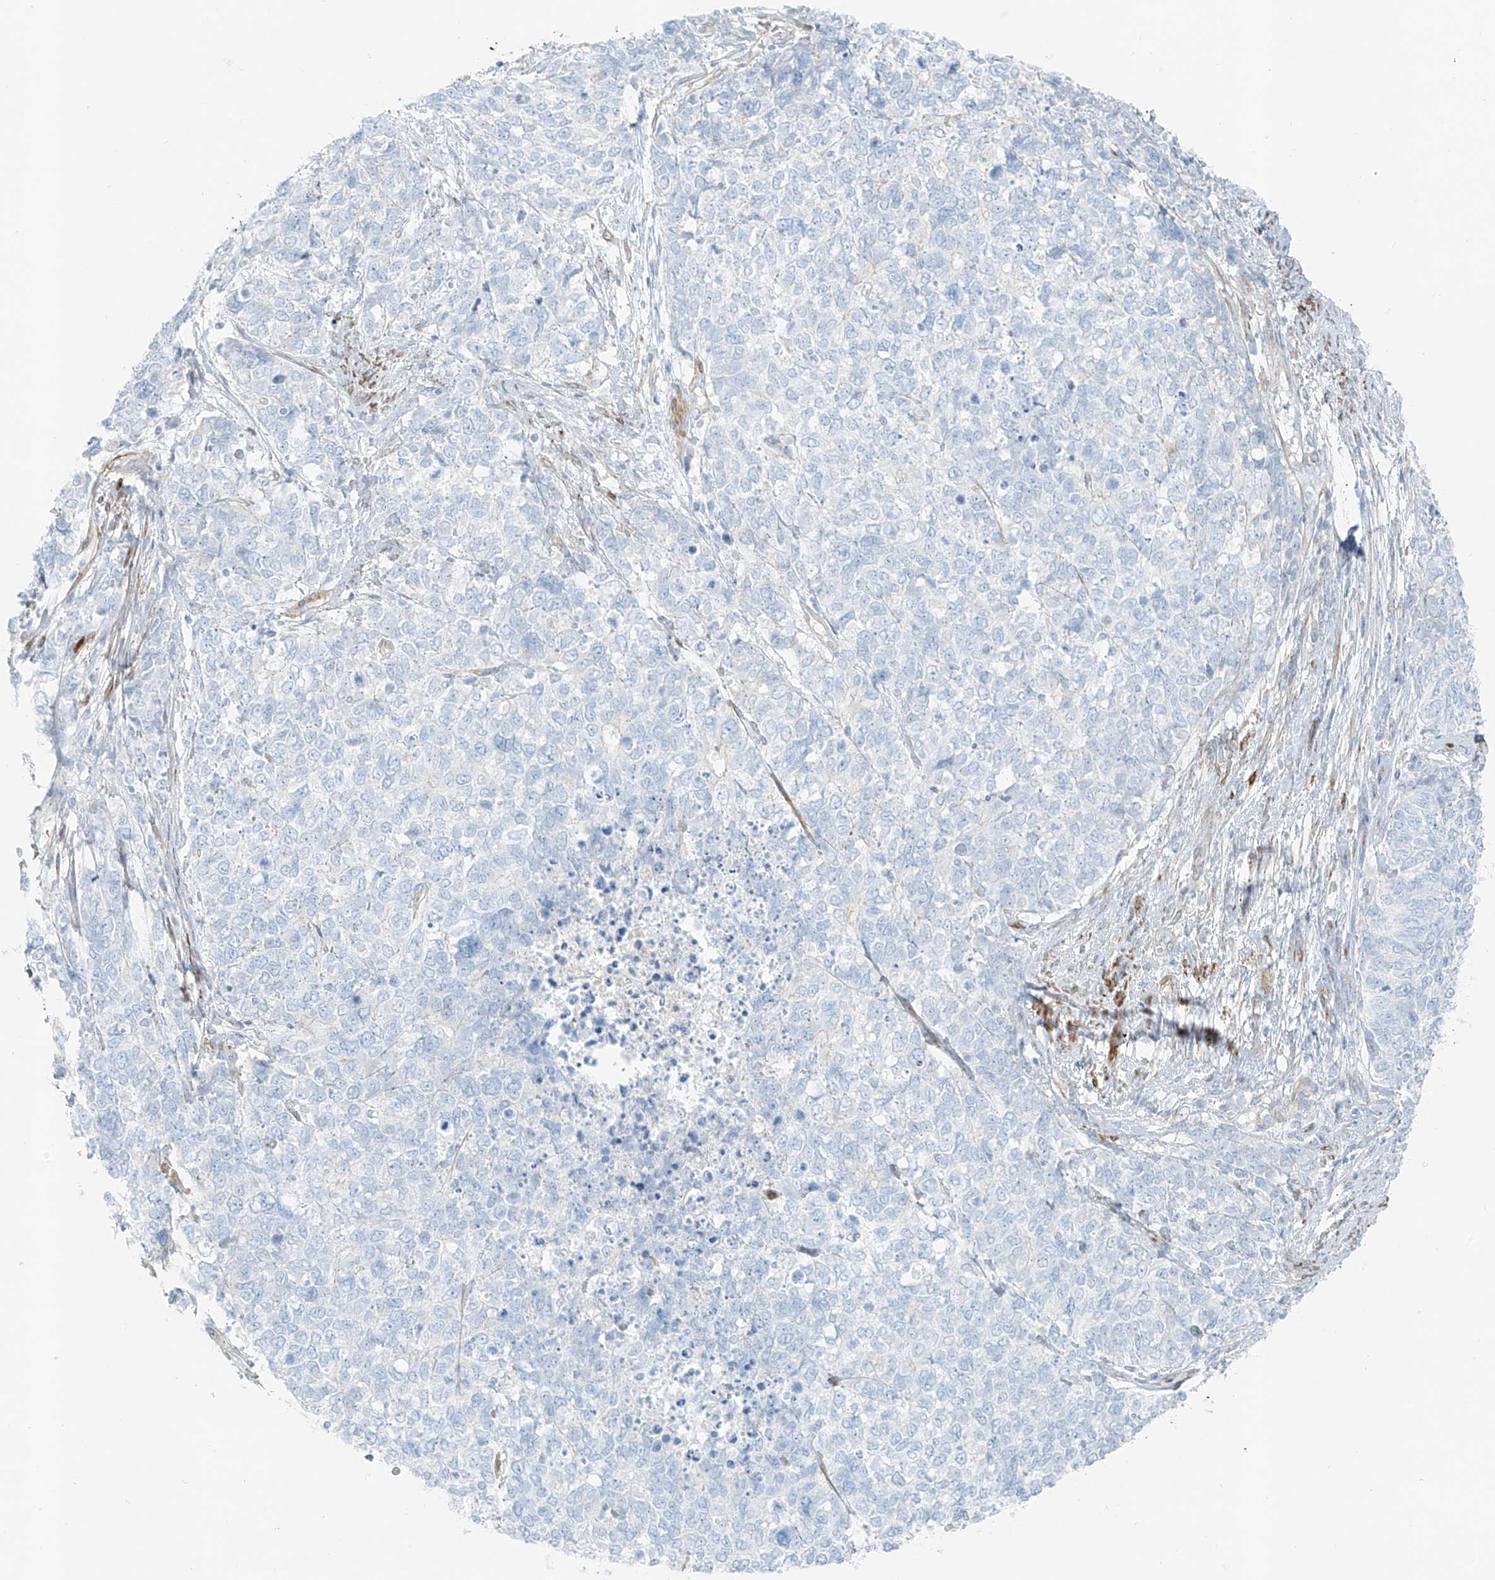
{"staining": {"intensity": "negative", "quantity": "none", "location": "none"}, "tissue": "cervical cancer", "cell_type": "Tumor cells", "image_type": "cancer", "snomed": [{"axis": "morphology", "description": "Squamous cell carcinoma, NOS"}, {"axis": "topography", "description": "Cervix"}], "caption": "Immunohistochemical staining of cervical squamous cell carcinoma demonstrates no significant positivity in tumor cells.", "gene": "SMCP", "patient": {"sex": "female", "age": 63}}